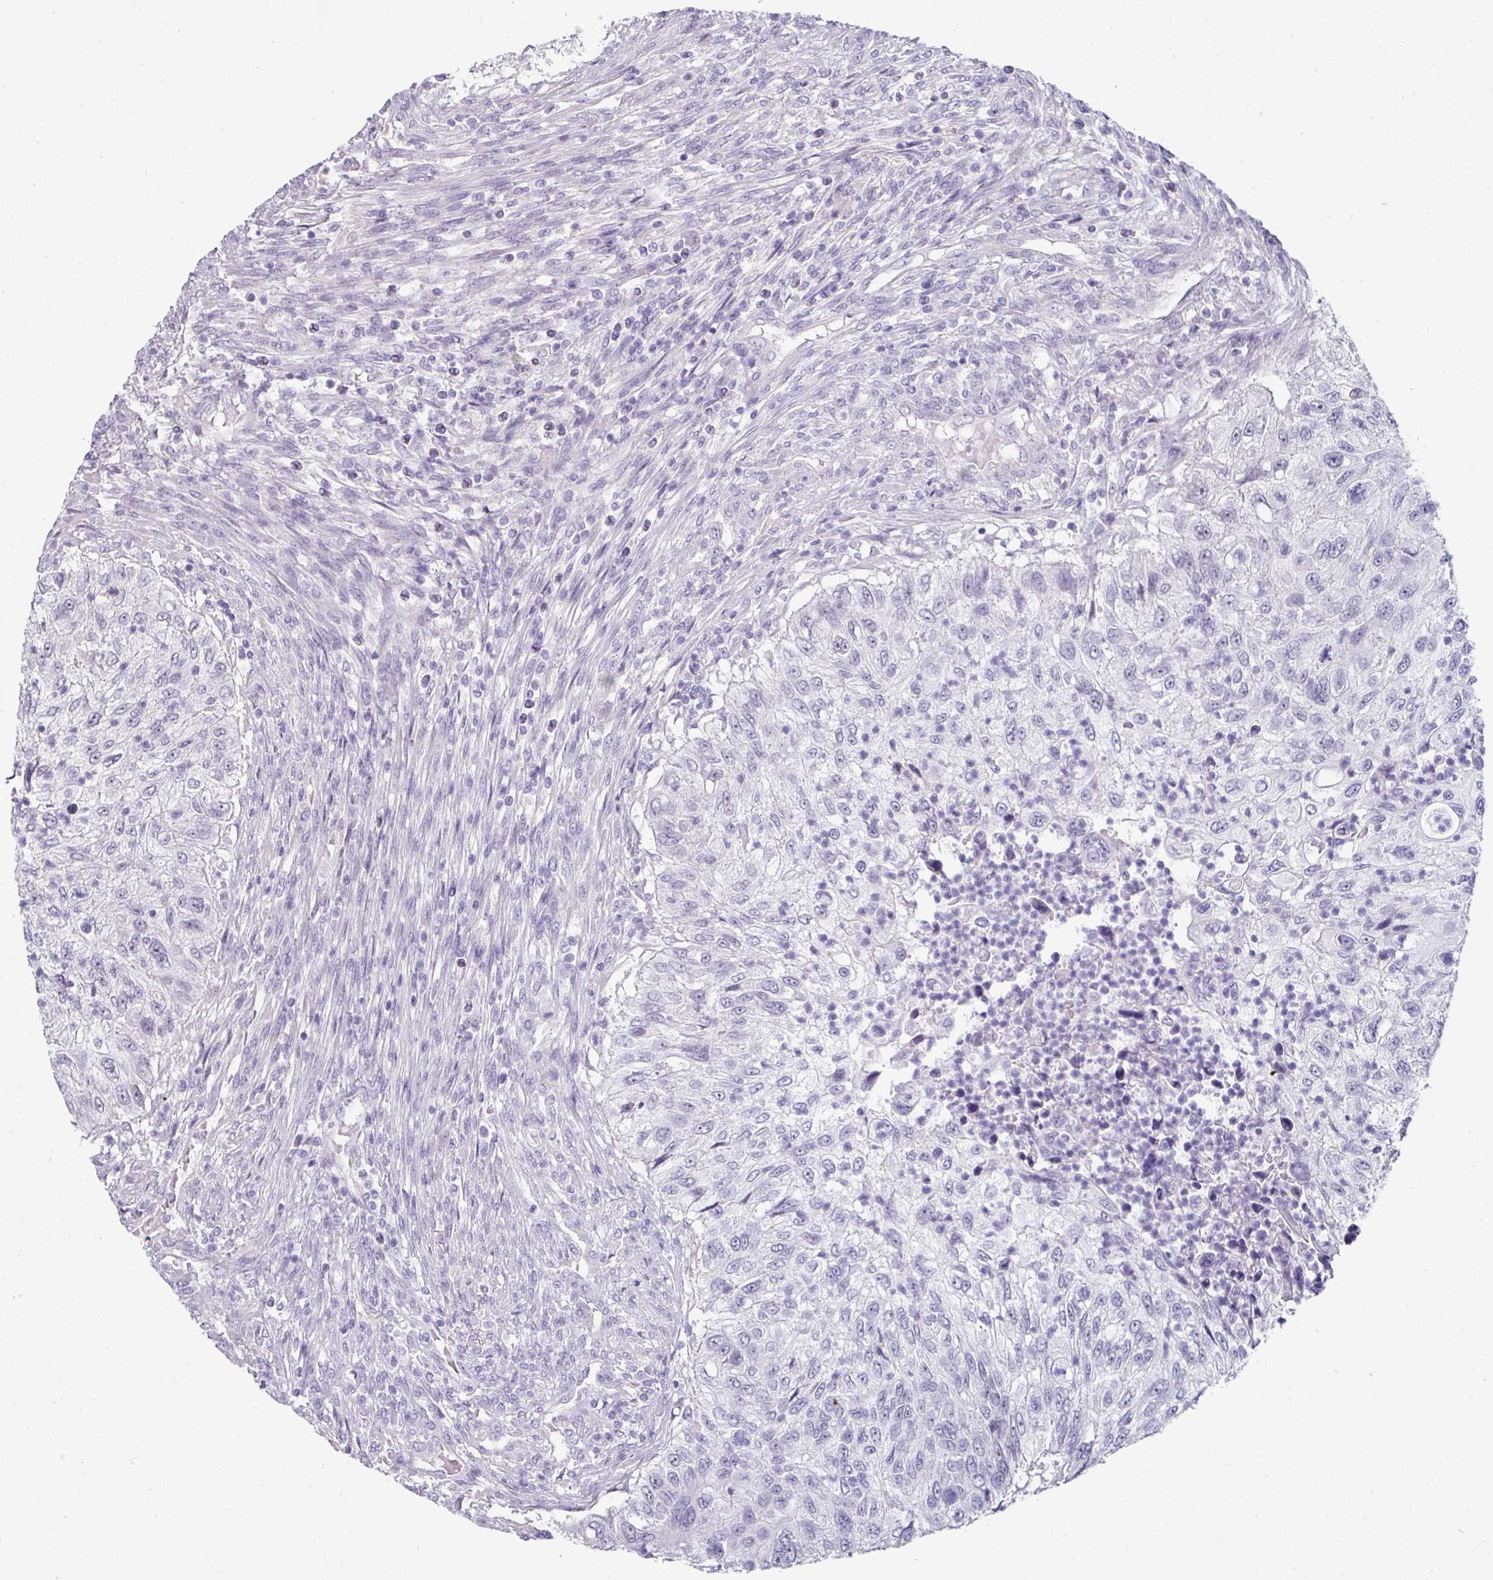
{"staining": {"intensity": "negative", "quantity": "none", "location": "none"}, "tissue": "urothelial cancer", "cell_type": "Tumor cells", "image_type": "cancer", "snomed": [{"axis": "morphology", "description": "Urothelial carcinoma, High grade"}, {"axis": "topography", "description": "Urinary bladder"}], "caption": "This is an IHC photomicrograph of human urothelial cancer. There is no staining in tumor cells.", "gene": "EYA3", "patient": {"sex": "female", "age": 60}}